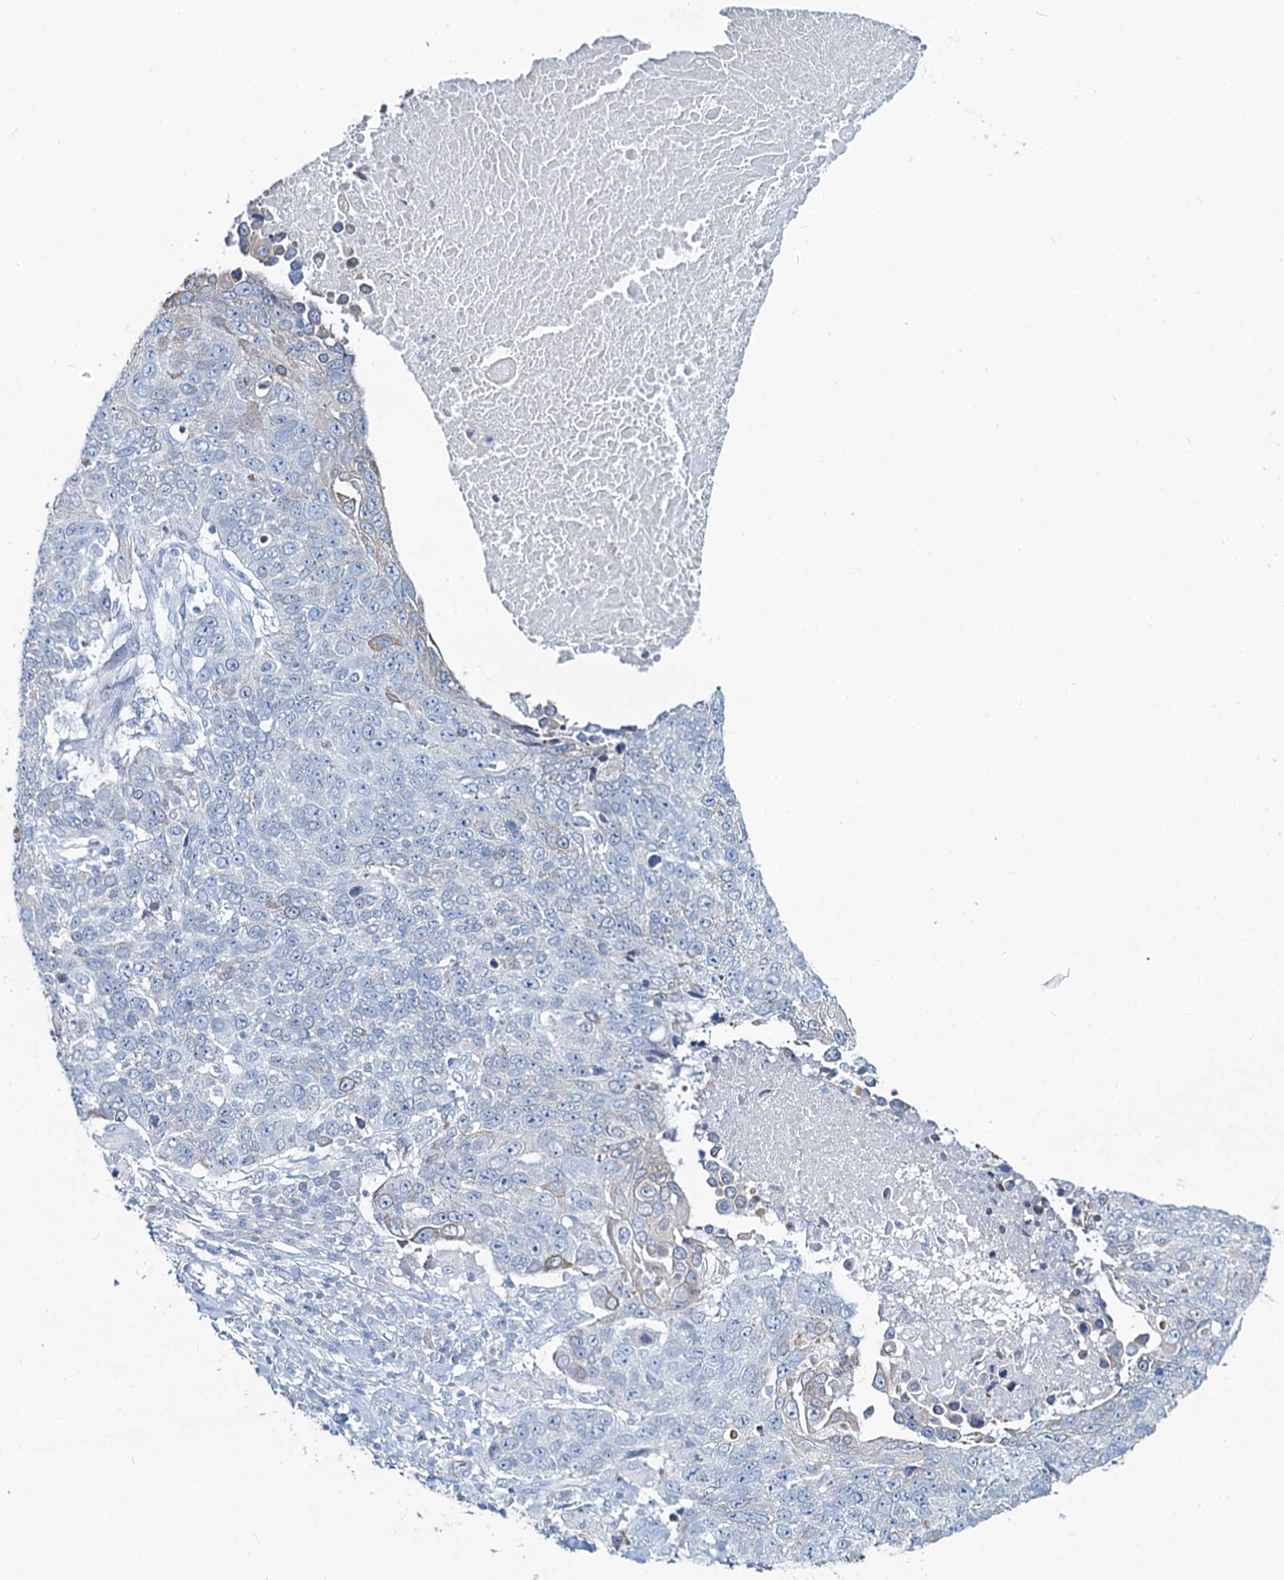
{"staining": {"intensity": "negative", "quantity": "none", "location": "none"}, "tissue": "lung cancer", "cell_type": "Tumor cells", "image_type": "cancer", "snomed": [{"axis": "morphology", "description": "Normal tissue, NOS"}, {"axis": "morphology", "description": "Squamous cell carcinoma, NOS"}, {"axis": "topography", "description": "Lymph node"}, {"axis": "topography", "description": "Lung"}], "caption": "Immunohistochemical staining of squamous cell carcinoma (lung) demonstrates no significant expression in tumor cells.", "gene": "TOX3", "patient": {"sex": "male", "age": 66}}